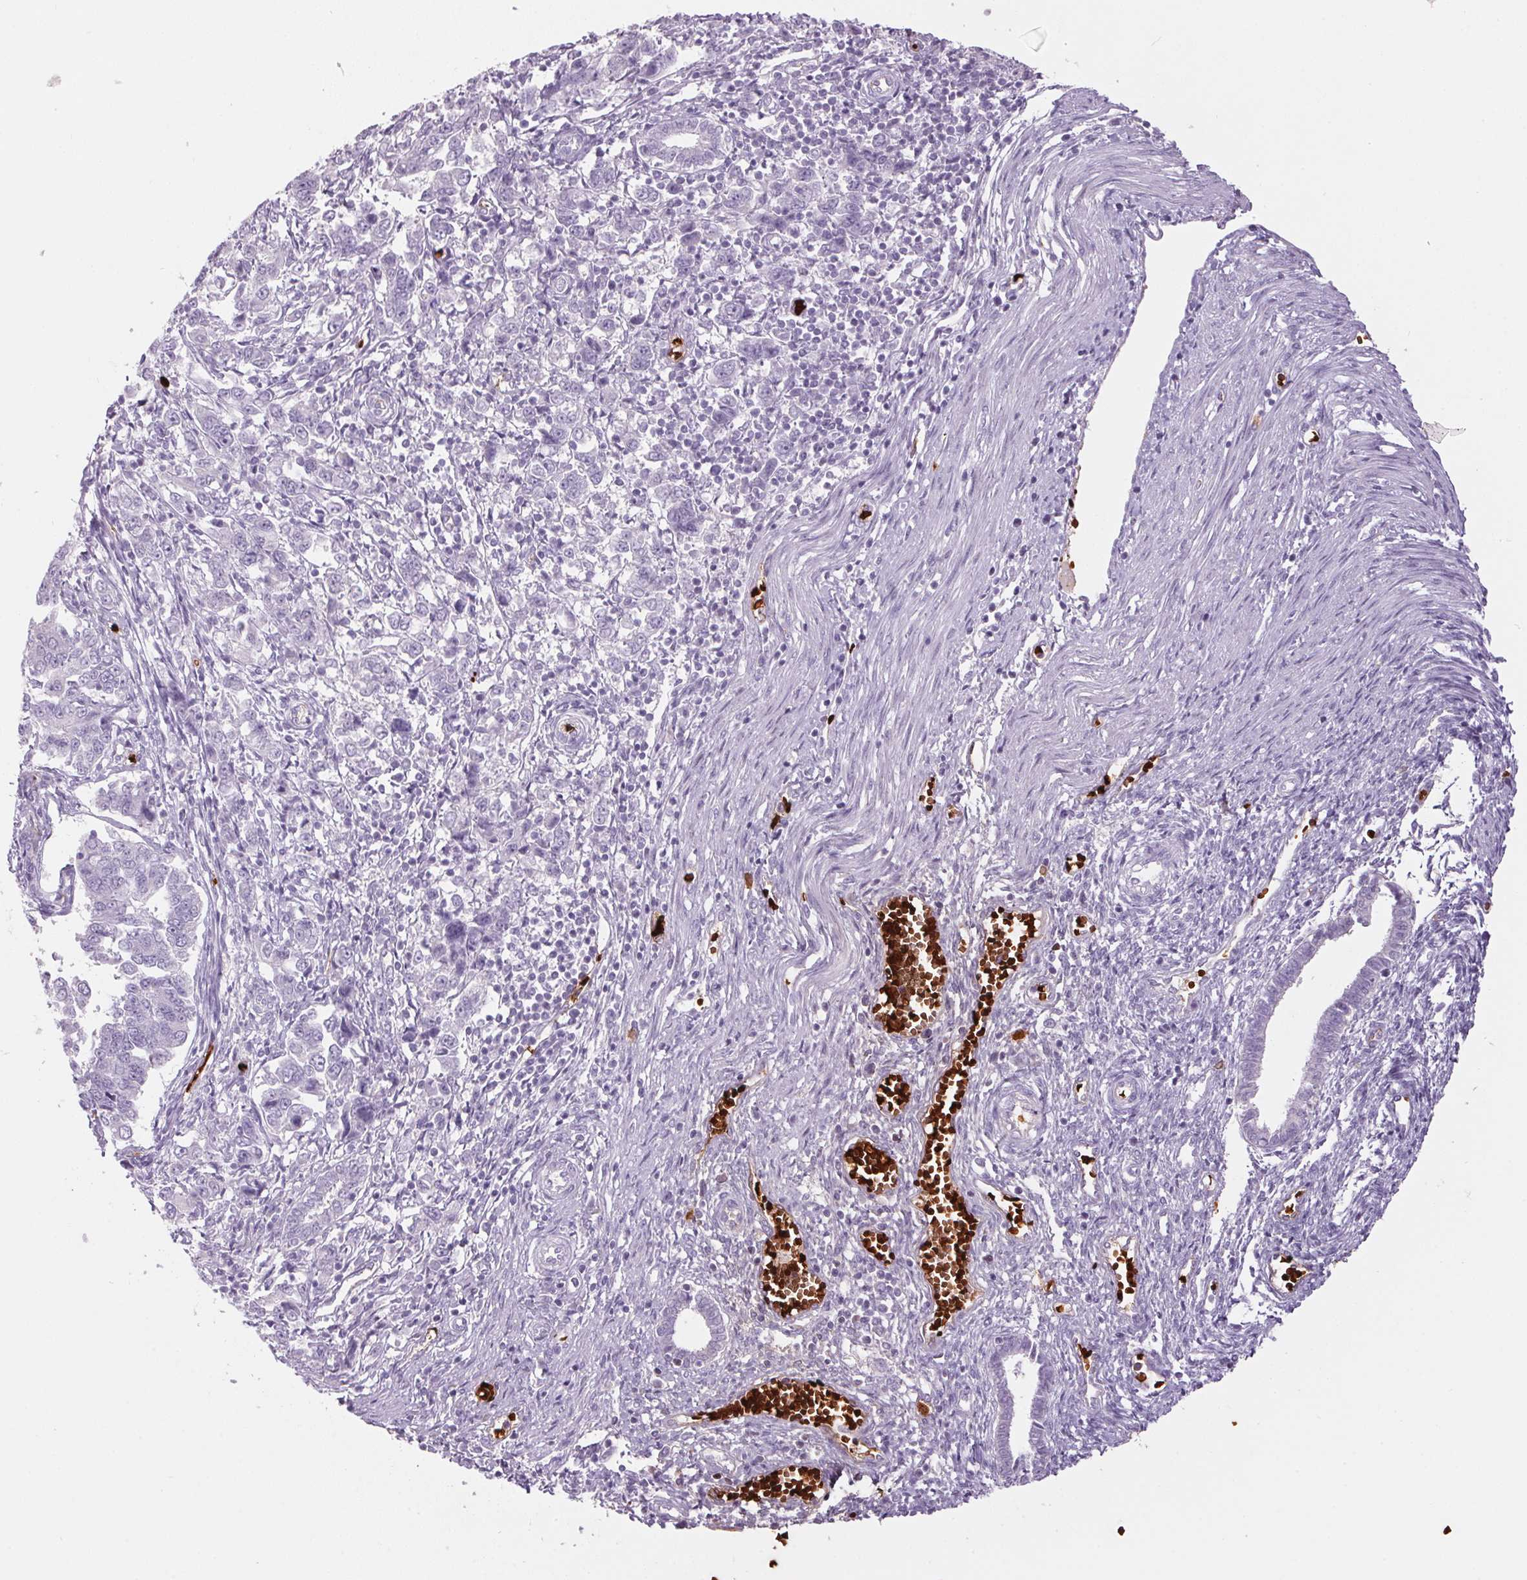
{"staining": {"intensity": "negative", "quantity": "none", "location": "none"}, "tissue": "endometrial cancer", "cell_type": "Tumor cells", "image_type": "cancer", "snomed": [{"axis": "morphology", "description": "Adenocarcinoma, NOS"}, {"axis": "topography", "description": "Endometrium"}], "caption": "Immunohistochemistry of endometrial cancer (adenocarcinoma) demonstrates no positivity in tumor cells.", "gene": "HBQ1", "patient": {"sex": "female", "age": 43}}